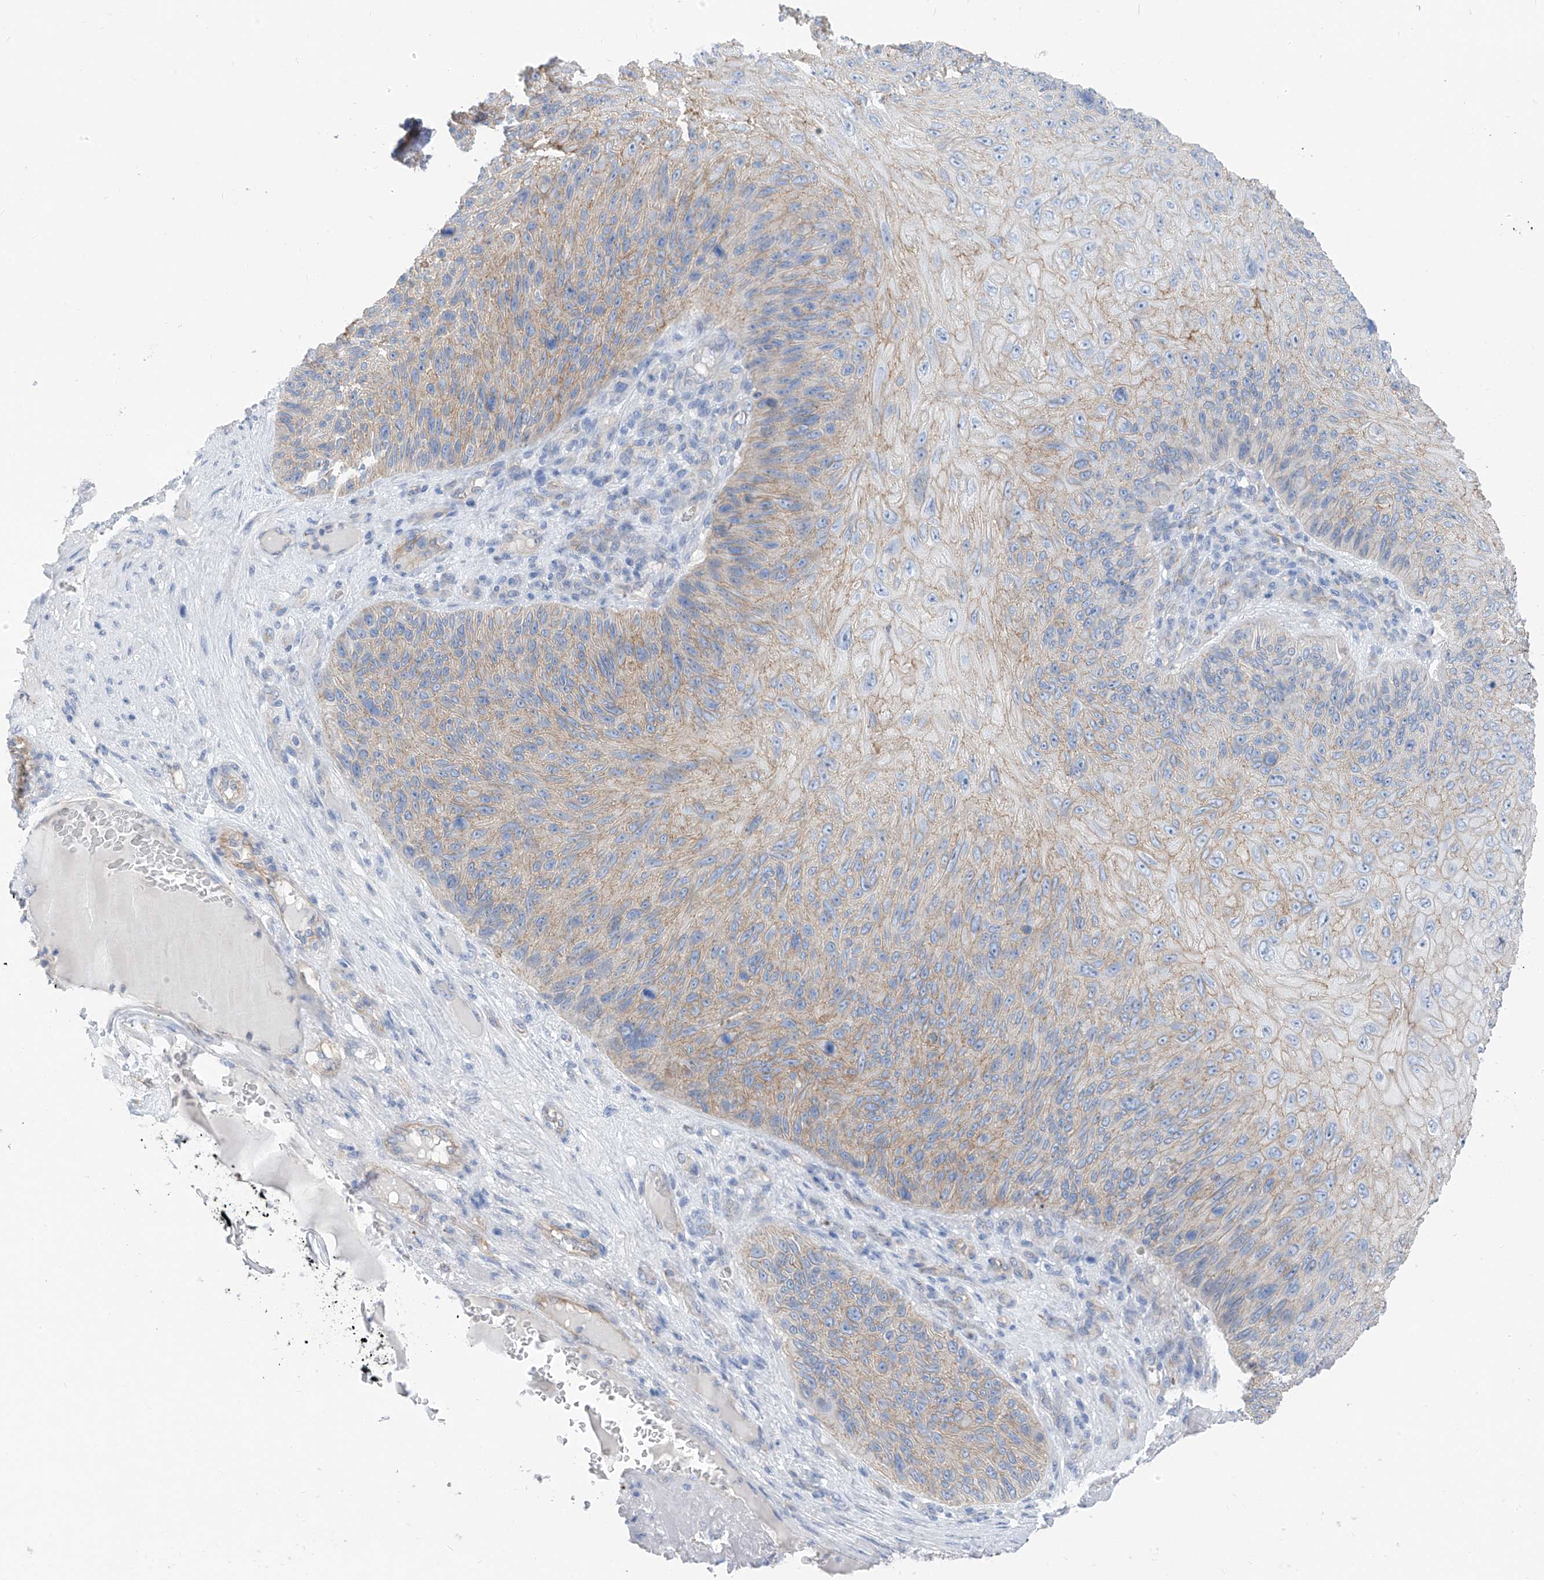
{"staining": {"intensity": "moderate", "quantity": "<25%", "location": "cytoplasmic/membranous"}, "tissue": "skin cancer", "cell_type": "Tumor cells", "image_type": "cancer", "snomed": [{"axis": "morphology", "description": "Squamous cell carcinoma, NOS"}, {"axis": "topography", "description": "Skin"}], "caption": "Protein expression analysis of human squamous cell carcinoma (skin) reveals moderate cytoplasmic/membranous positivity in about <25% of tumor cells. Immunohistochemistry stains the protein of interest in brown and the nuclei are stained blue.", "gene": "ITGA9", "patient": {"sex": "female", "age": 88}}